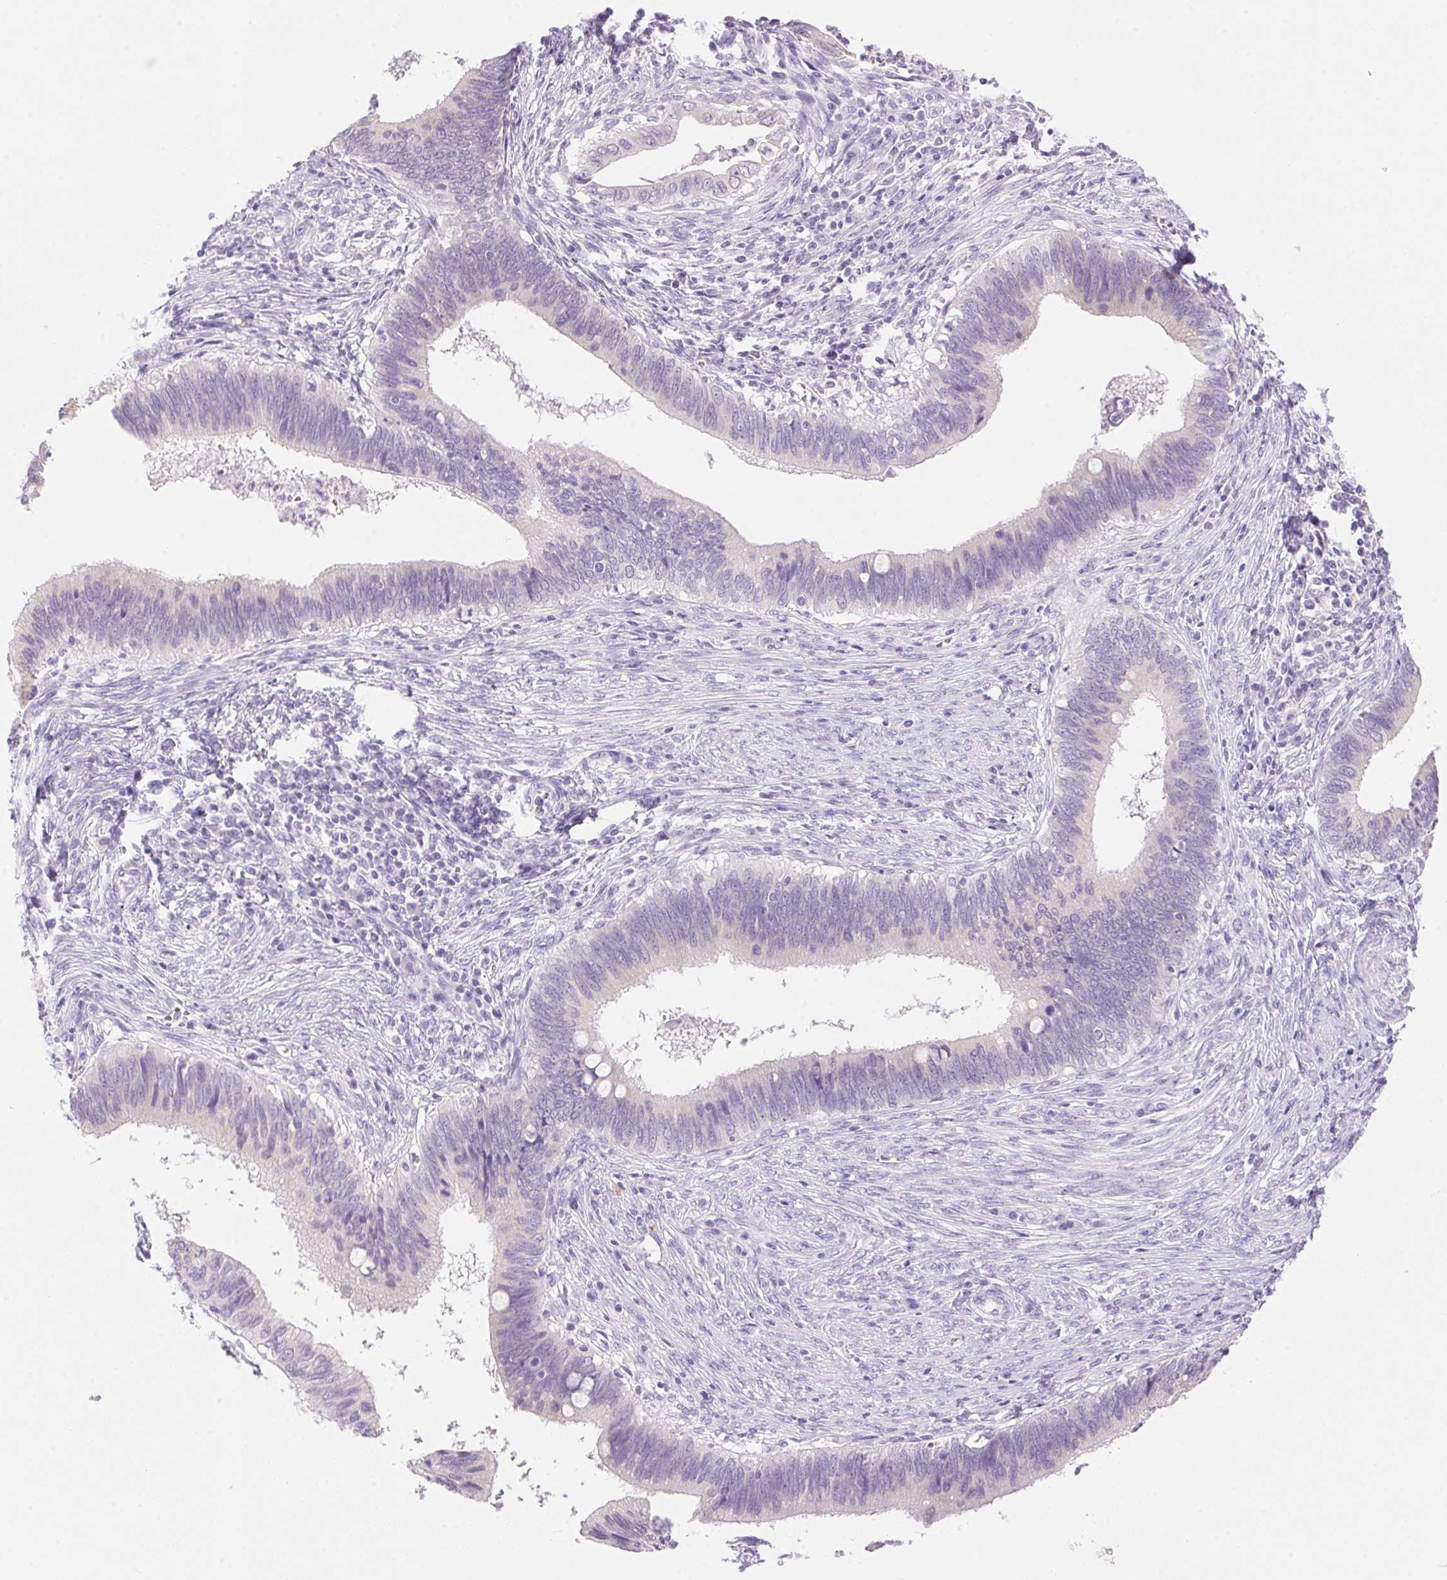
{"staining": {"intensity": "negative", "quantity": "none", "location": "none"}, "tissue": "cervical cancer", "cell_type": "Tumor cells", "image_type": "cancer", "snomed": [{"axis": "morphology", "description": "Adenocarcinoma, NOS"}, {"axis": "topography", "description": "Cervix"}], "caption": "Immunohistochemistry photomicrograph of neoplastic tissue: cervical cancer (adenocarcinoma) stained with DAB demonstrates no significant protein staining in tumor cells.", "gene": "DHCR24", "patient": {"sex": "female", "age": 42}}